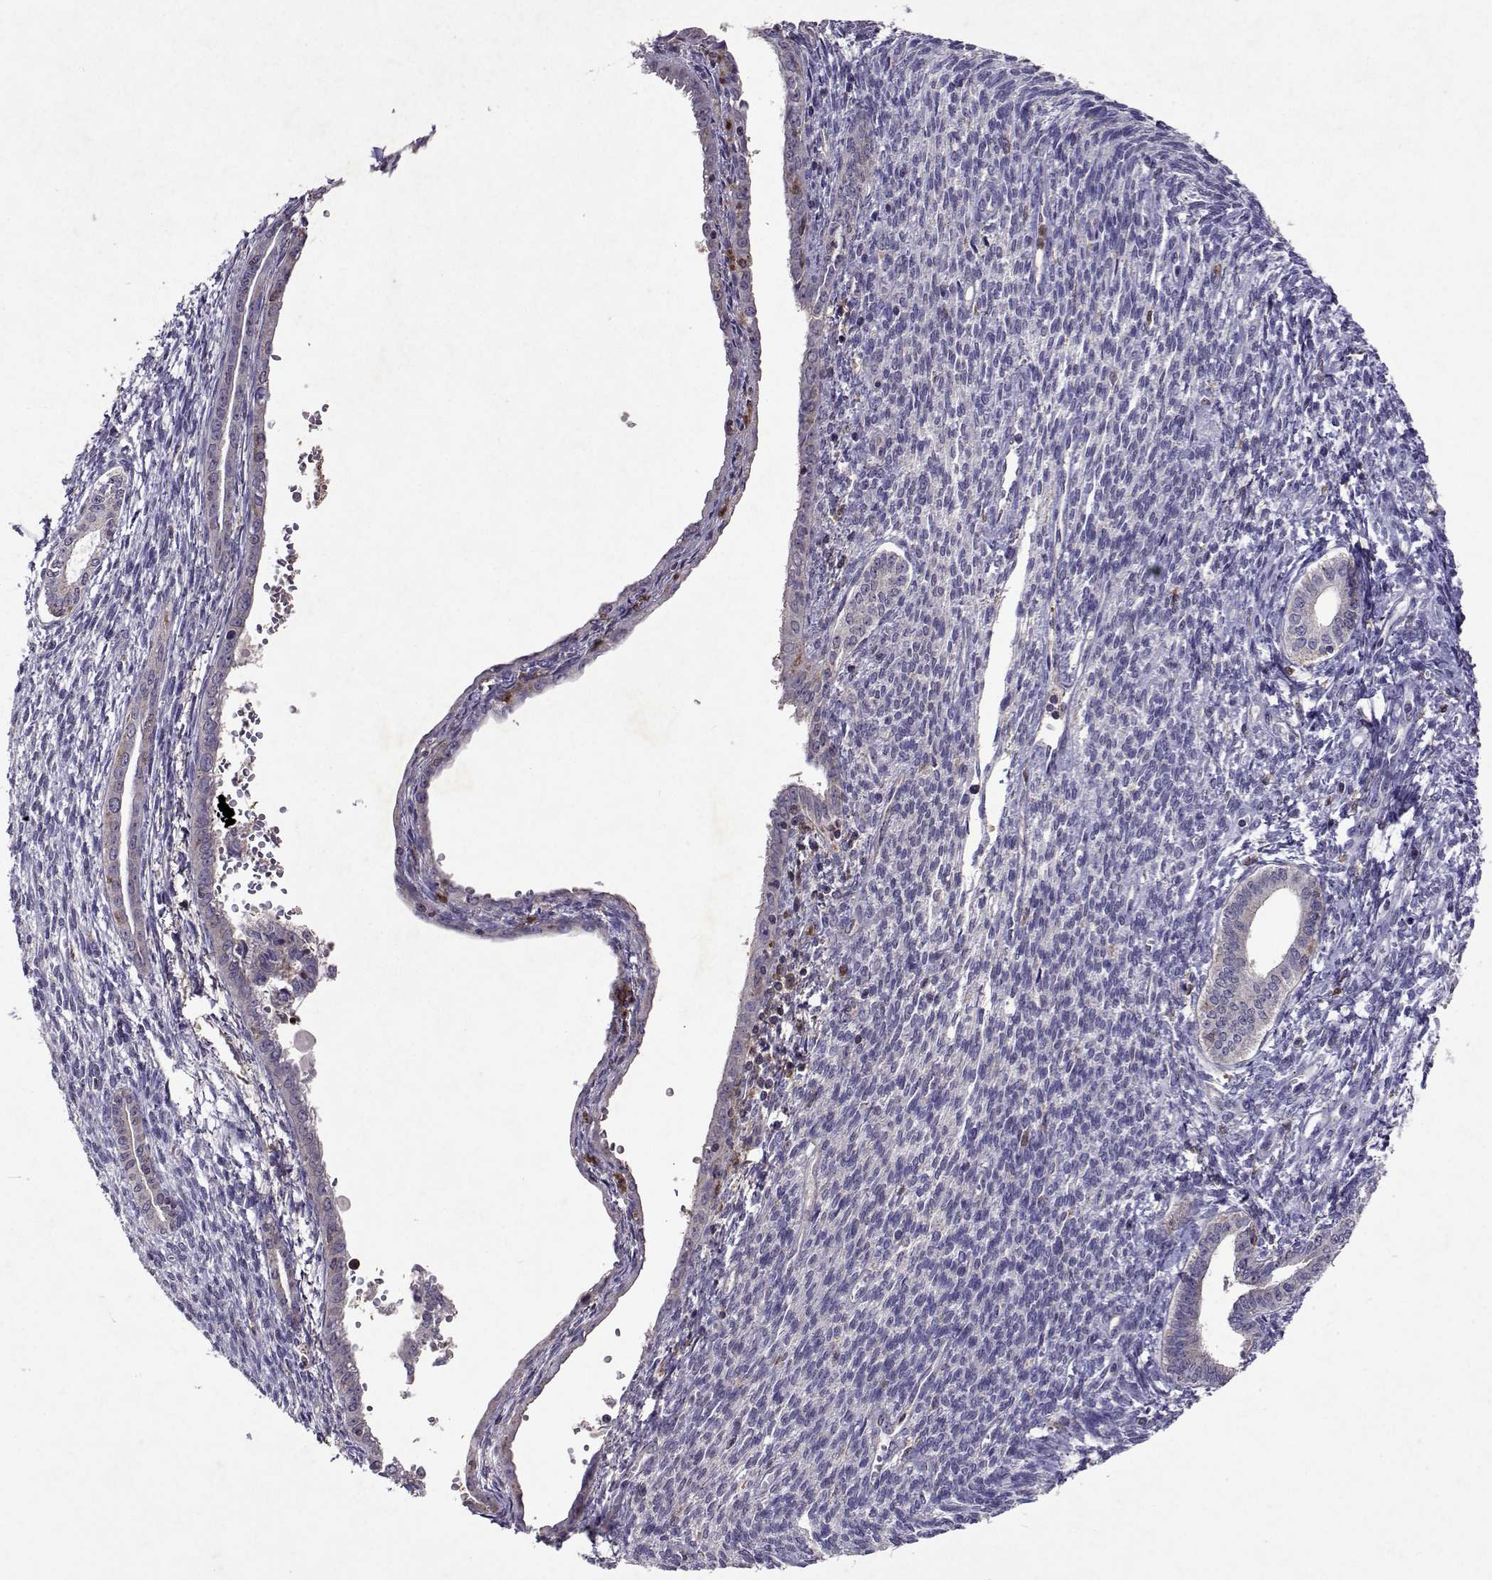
{"staining": {"intensity": "negative", "quantity": "none", "location": "none"}, "tissue": "endometrial cancer", "cell_type": "Tumor cells", "image_type": "cancer", "snomed": [{"axis": "morphology", "description": "Adenocarcinoma, NOS"}, {"axis": "topography", "description": "Endometrium"}], "caption": "The histopathology image exhibits no significant staining in tumor cells of endometrial cancer.", "gene": "APAF1", "patient": {"sex": "female", "age": 86}}